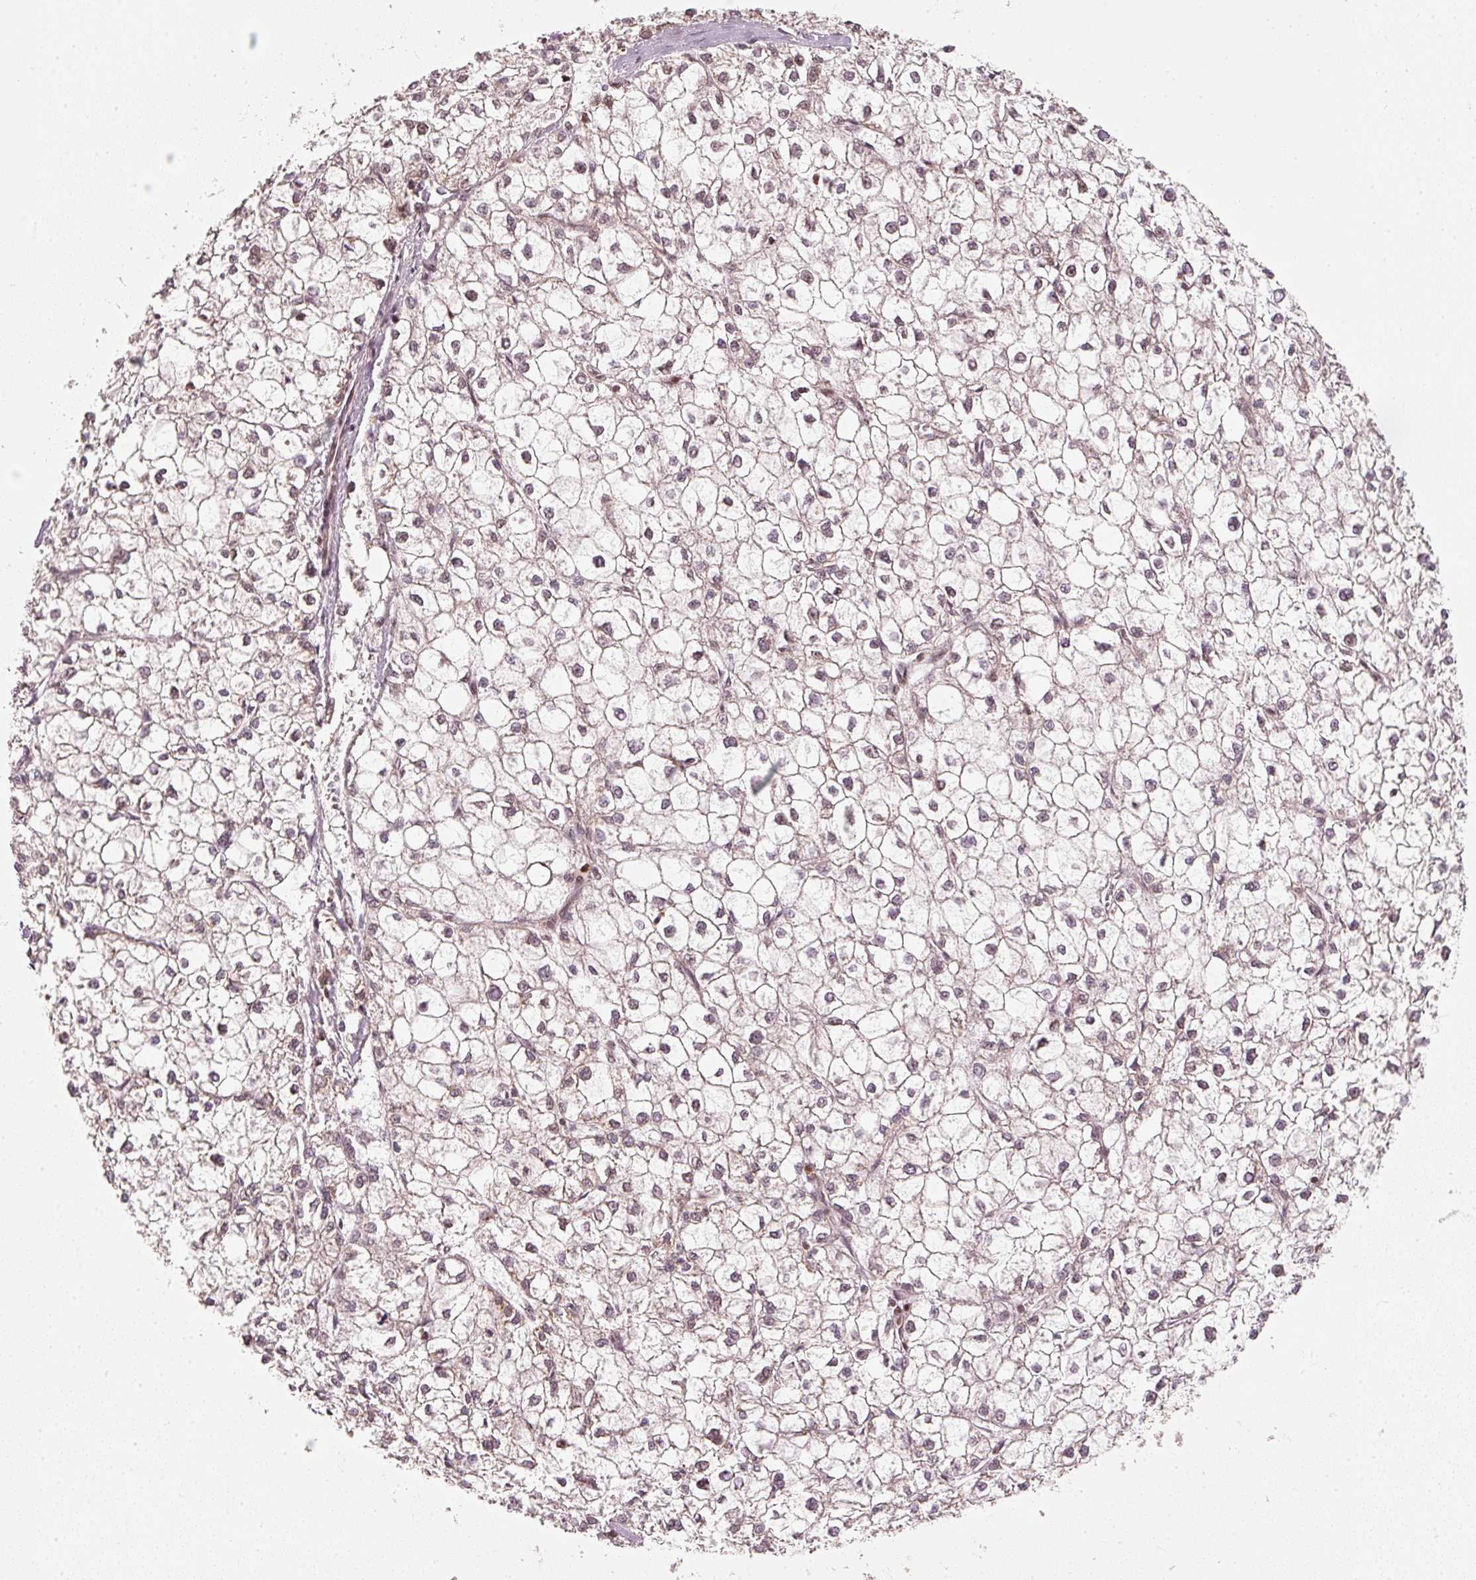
{"staining": {"intensity": "moderate", "quantity": "25%-75%", "location": "nuclear"}, "tissue": "liver cancer", "cell_type": "Tumor cells", "image_type": "cancer", "snomed": [{"axis": "morphology", "description": "Carcinoma, Hepatocellular, NOS"}, {"axis": "topography", "description": "Liver"}], "caption": "Immunohistochemical staining of human liver hepatocellular carcinoma reveals medium levels of moderate nuclear expression in approximately 25%-75% of tumor cells.", "gene": "THOC6", "patient": {"sex": "female", "age": 43}}